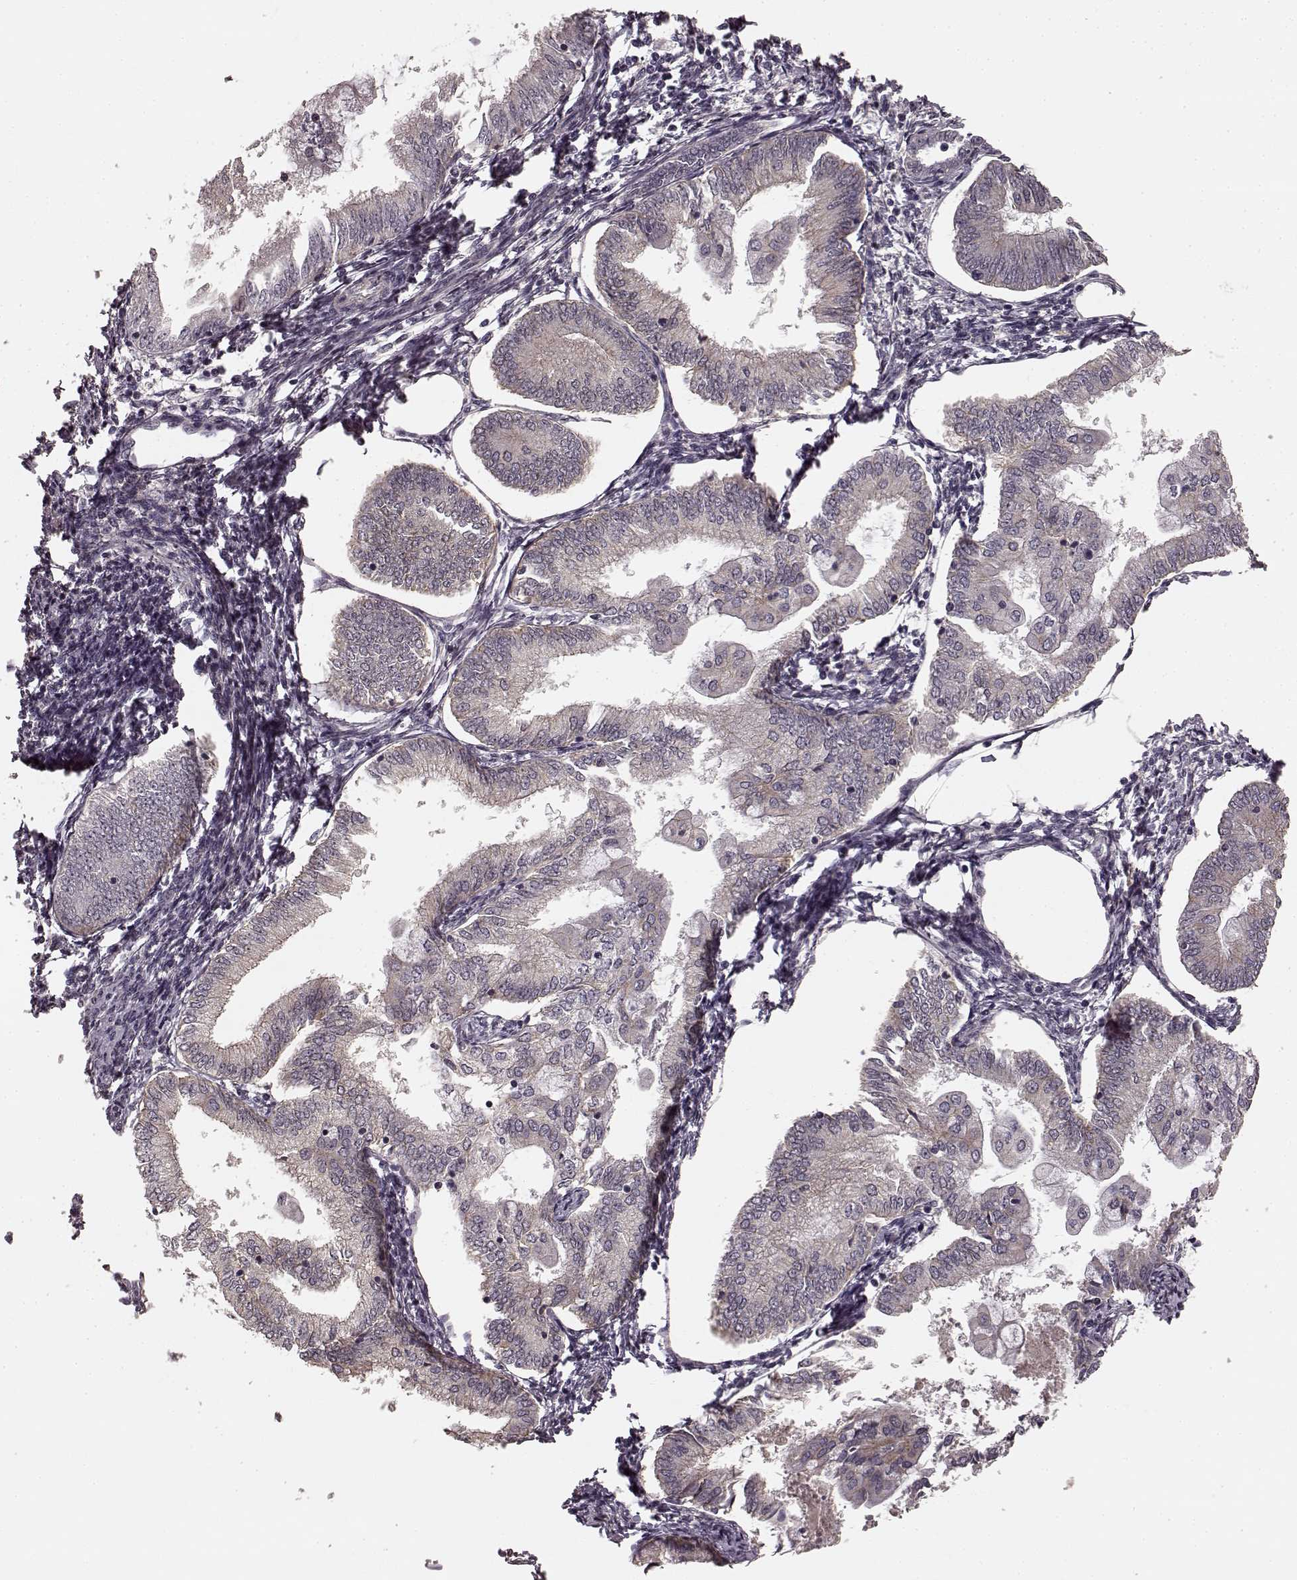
{"staining": {"intensity": "weak", "quantity": "<25%", "location": "cytoplasmic/membranous"}, "tissue": "endometrial cancer", "cell_type": "Tumor cells", "image_type": "cancer", "snomed": [{"axis": "morphology", "description": "Adenocarcinoma, NOS"}, {"axis": "topography", "description": "Endometrium"}], "caption": "Tumor cells show no significant positivity in endometrial cancer (adenocarcinoma).", "gene": "PRKCE", "patient": {"sex": "female", "age": 55}}